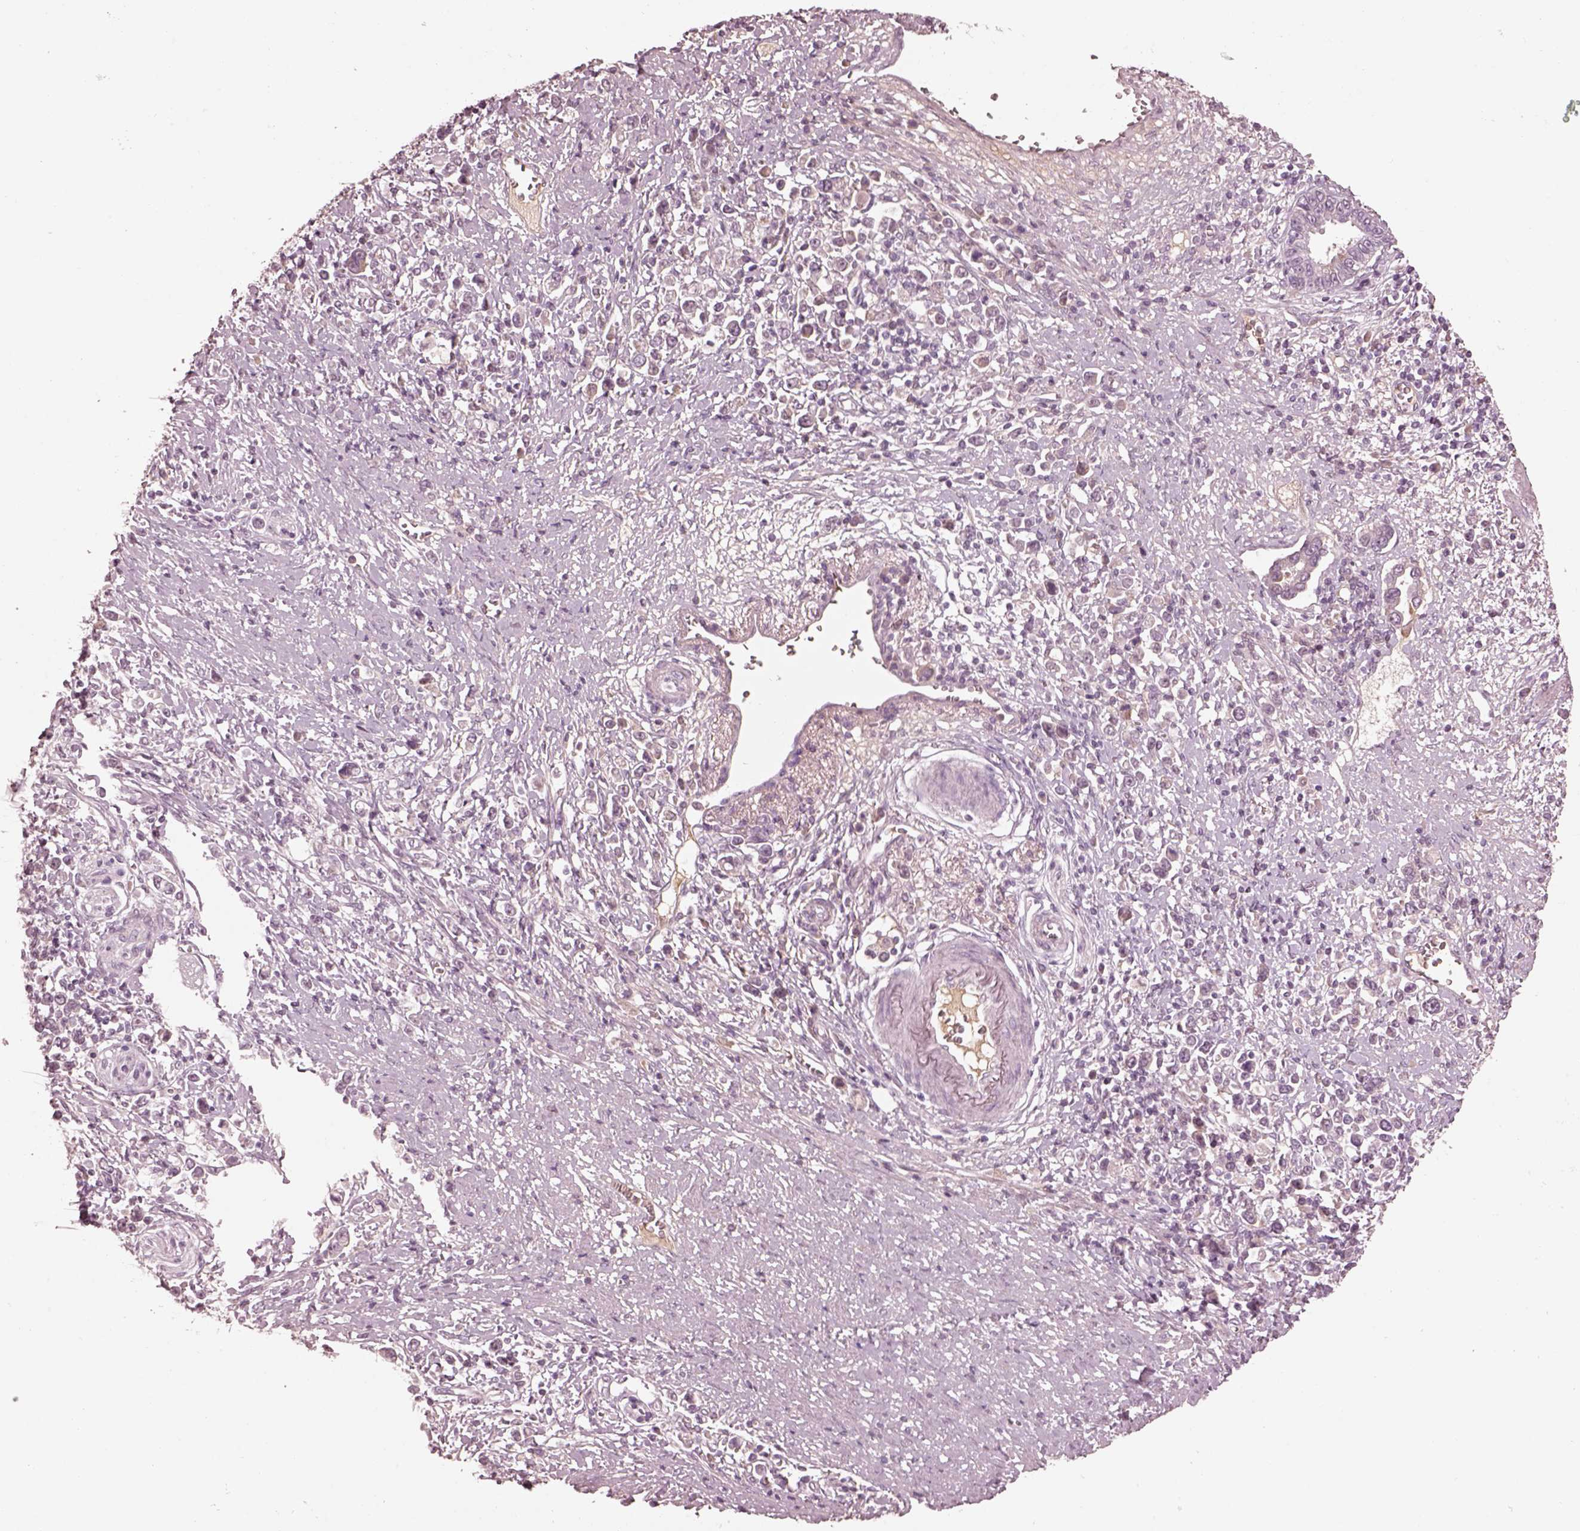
{"staining": {"intensity": "negative", "quantity": "none", "location": "none"}, "tissue": "stomach cancer", "cell_type": "Tumor cells", "image_type": "cancer", "snomed": [{"axis": "morphology", "description": "Adenocarcinoma, NOS"}, {"axis": "topography", "description": "Stomach"}], "caption": "This is an immunohistochemistry (IHC) photomicrograph of stomach cancer. There is no staining in tumor cells.", "gene": "KCNA2", "patient": {"sex": "male", "age": 63}}